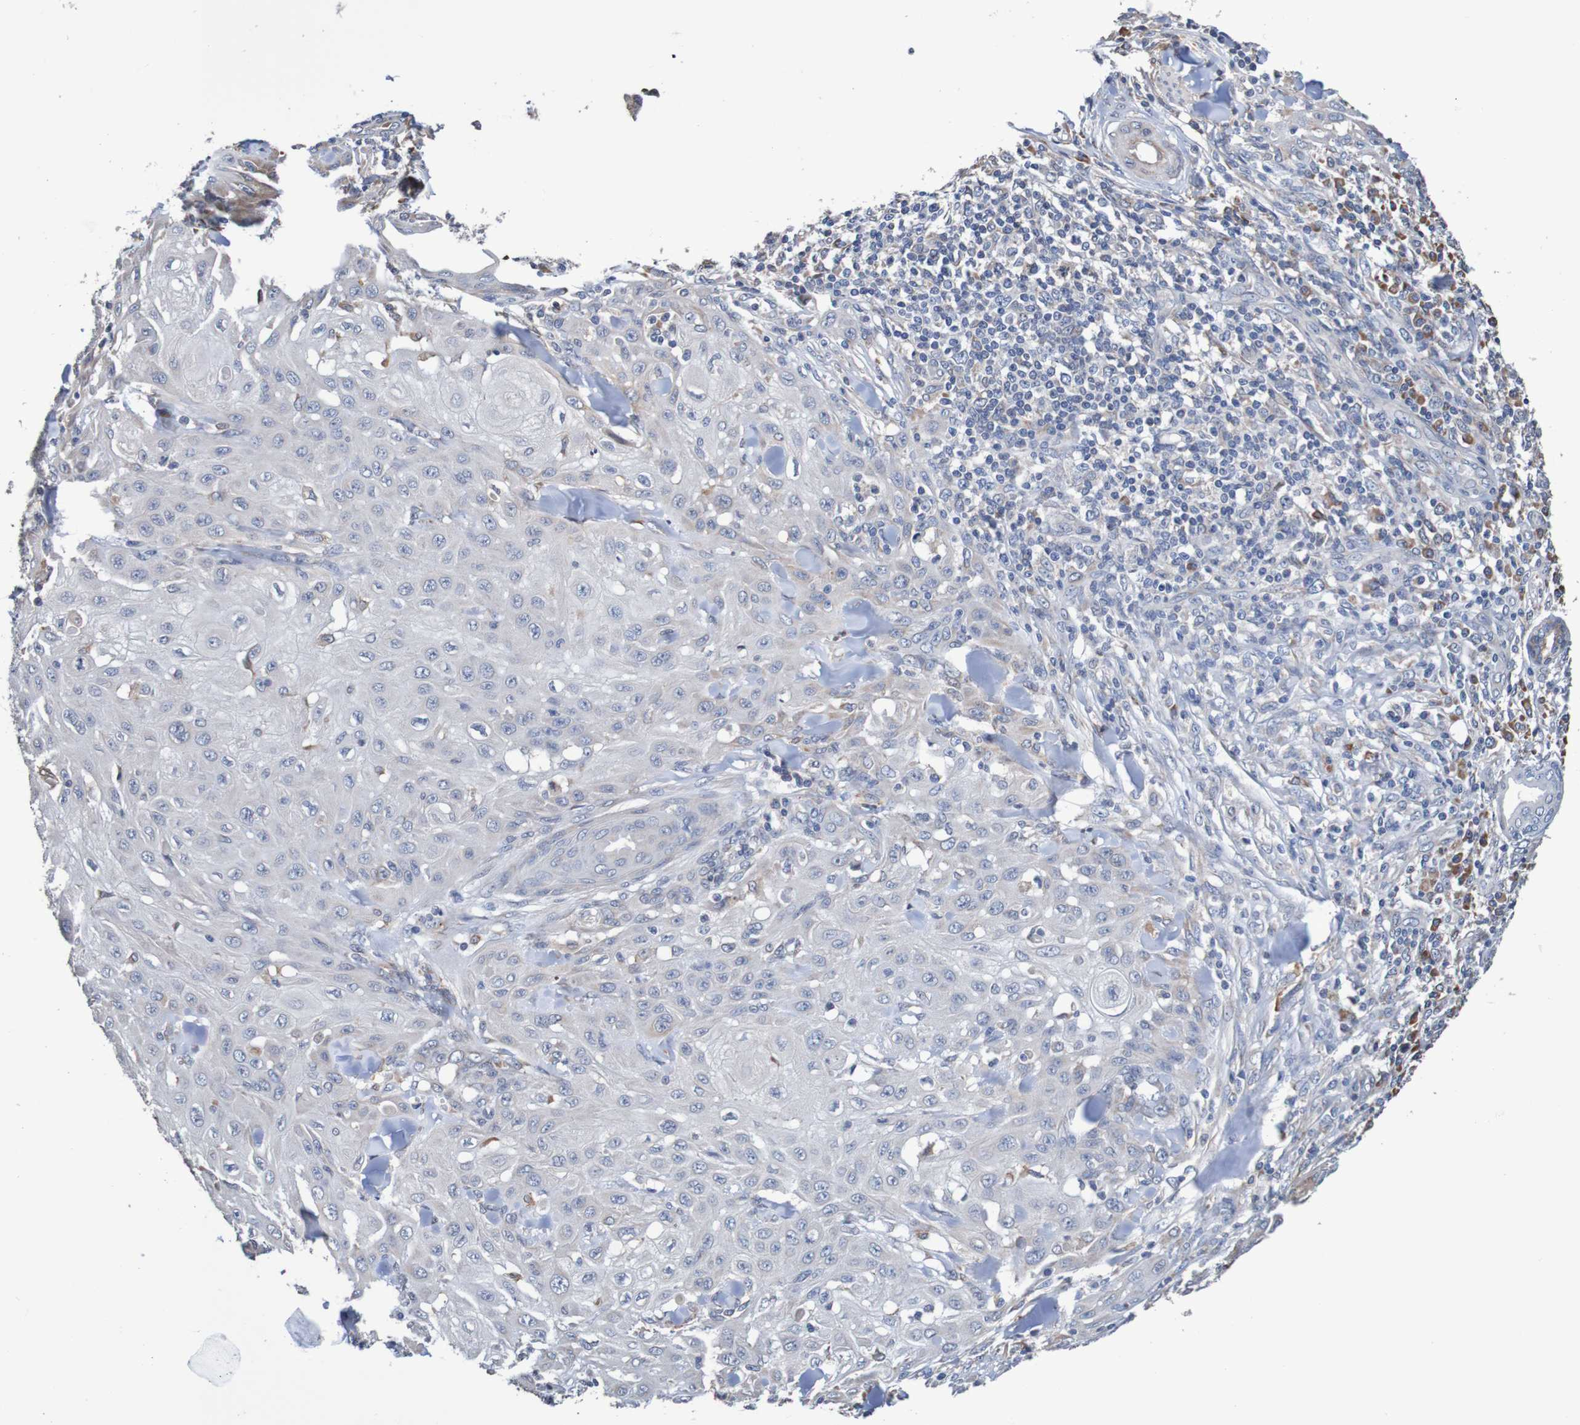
{"staining": {"intensity": "negative", "quantity": "none", "location": "none"}, "tissue": "skin cancer", "cell_type": "Tumor cells", "image_type": "cancer", "snomed": [{"axis": "morphology", "description": "Squamous cell carcinoma, NOS"}, {"axis": "topography", "description": "Skin"}], "caption": "DAB immunohistochemical staining of squamous cell carcinoma (skin) exhibits no significant staining in tumor cells.", "gene": "FIBP", "patient": {"sex": "male", "age": 24}}